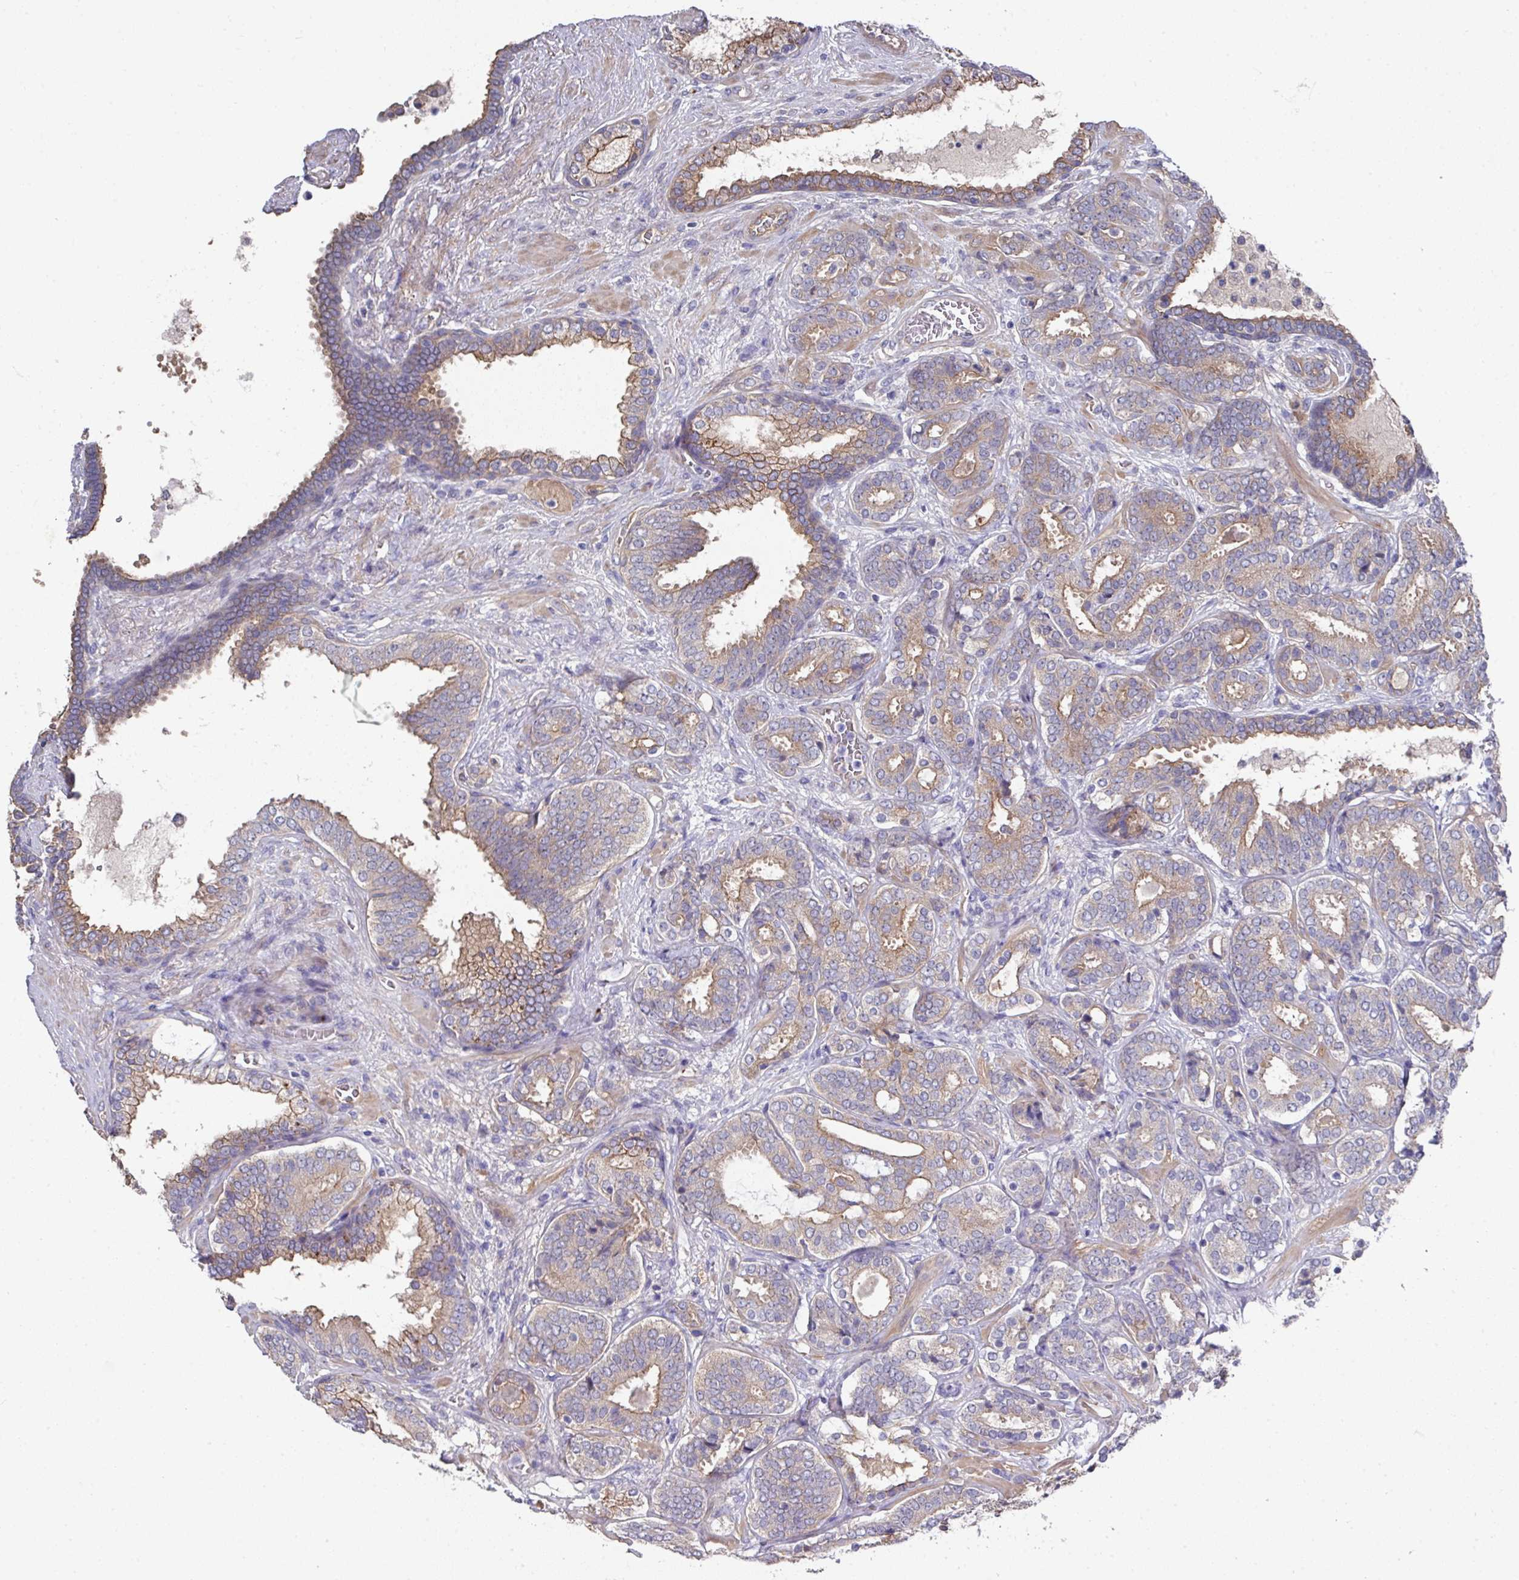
{"staining": {"intensity": "weak", "quantity": "25%-75%", "location": "cytoplasmic/membranous"}, "tissue": "prostate cancer", "cell_type": "Tumor cells", "image_type": "cancer", "snomed": [{"axis": "morphology", "description": "Adenocarcinoma, High grade"}, {"axis": "topography", "description": "Prostate"}], "caption": "High-power microscopy captured an IHC image of prostate high-grade adenocarcinoma, revealing weak cytoplasmic/membranous positivity in approximately 25%-75% of tumor cells.", "gene": "PRR5", "patient": {"sex": "male", "age": 65}}